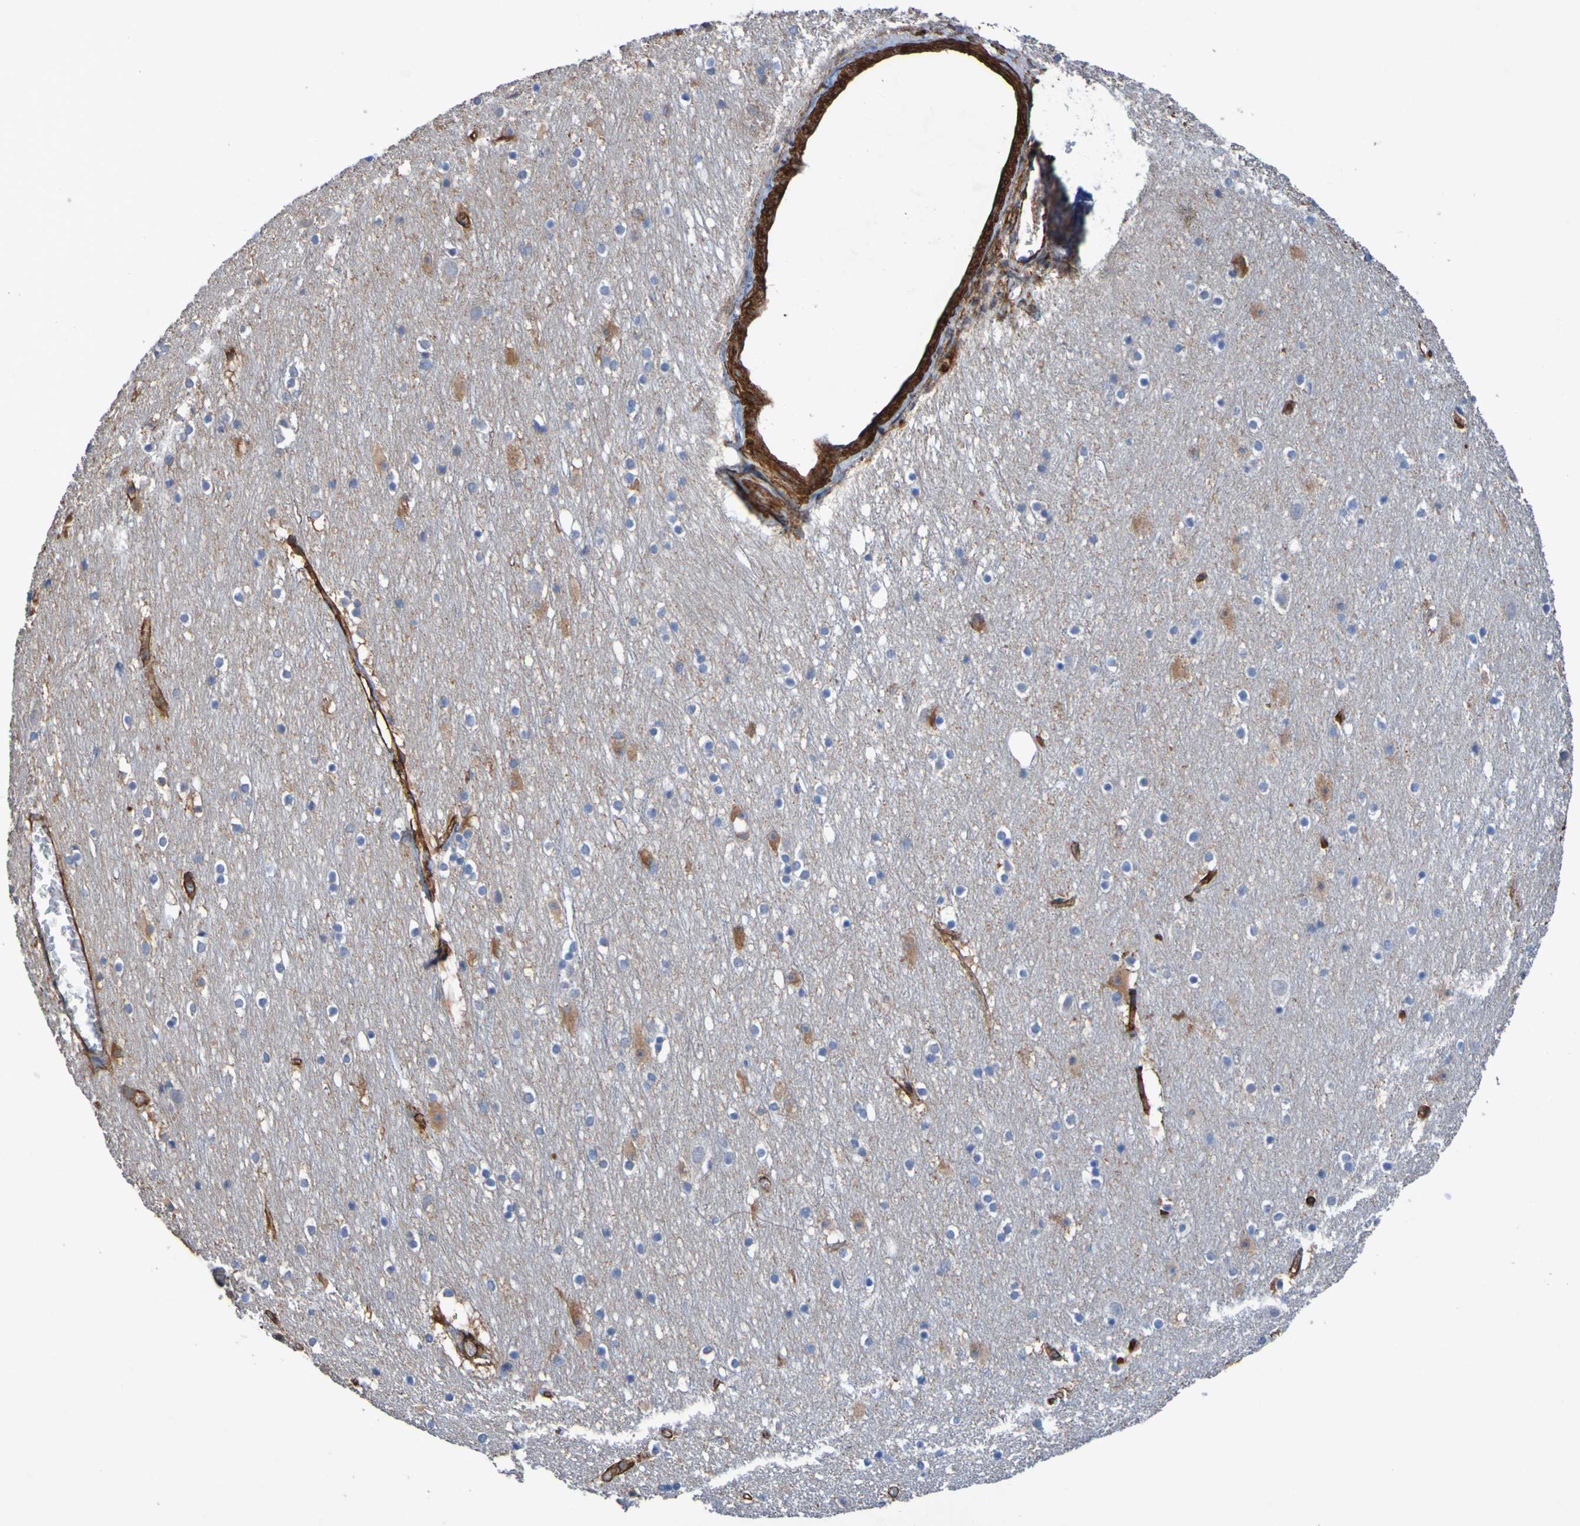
{"staining": {"intensity": "strong", "quantity": ">75%", "location": "cytoplasmic/membranous"}, "tissue": "cerebral cortex", "cell_type": "Endothelial cells", "image_type": "normal", "snomed": [{"axis": "morphology", "description": "Normal tissue, NOS"}, {"axis": "topography", "description": "Cerebral cortex"}], "caption": "Immunohistochemical staining of normal cerebral cortex displays high levels of strong cytoplasmic/membranous positivity in about >75% of endothelial cells.", "gene": "ELMOD3", "patient": {"sex": "male", "age": 45}}